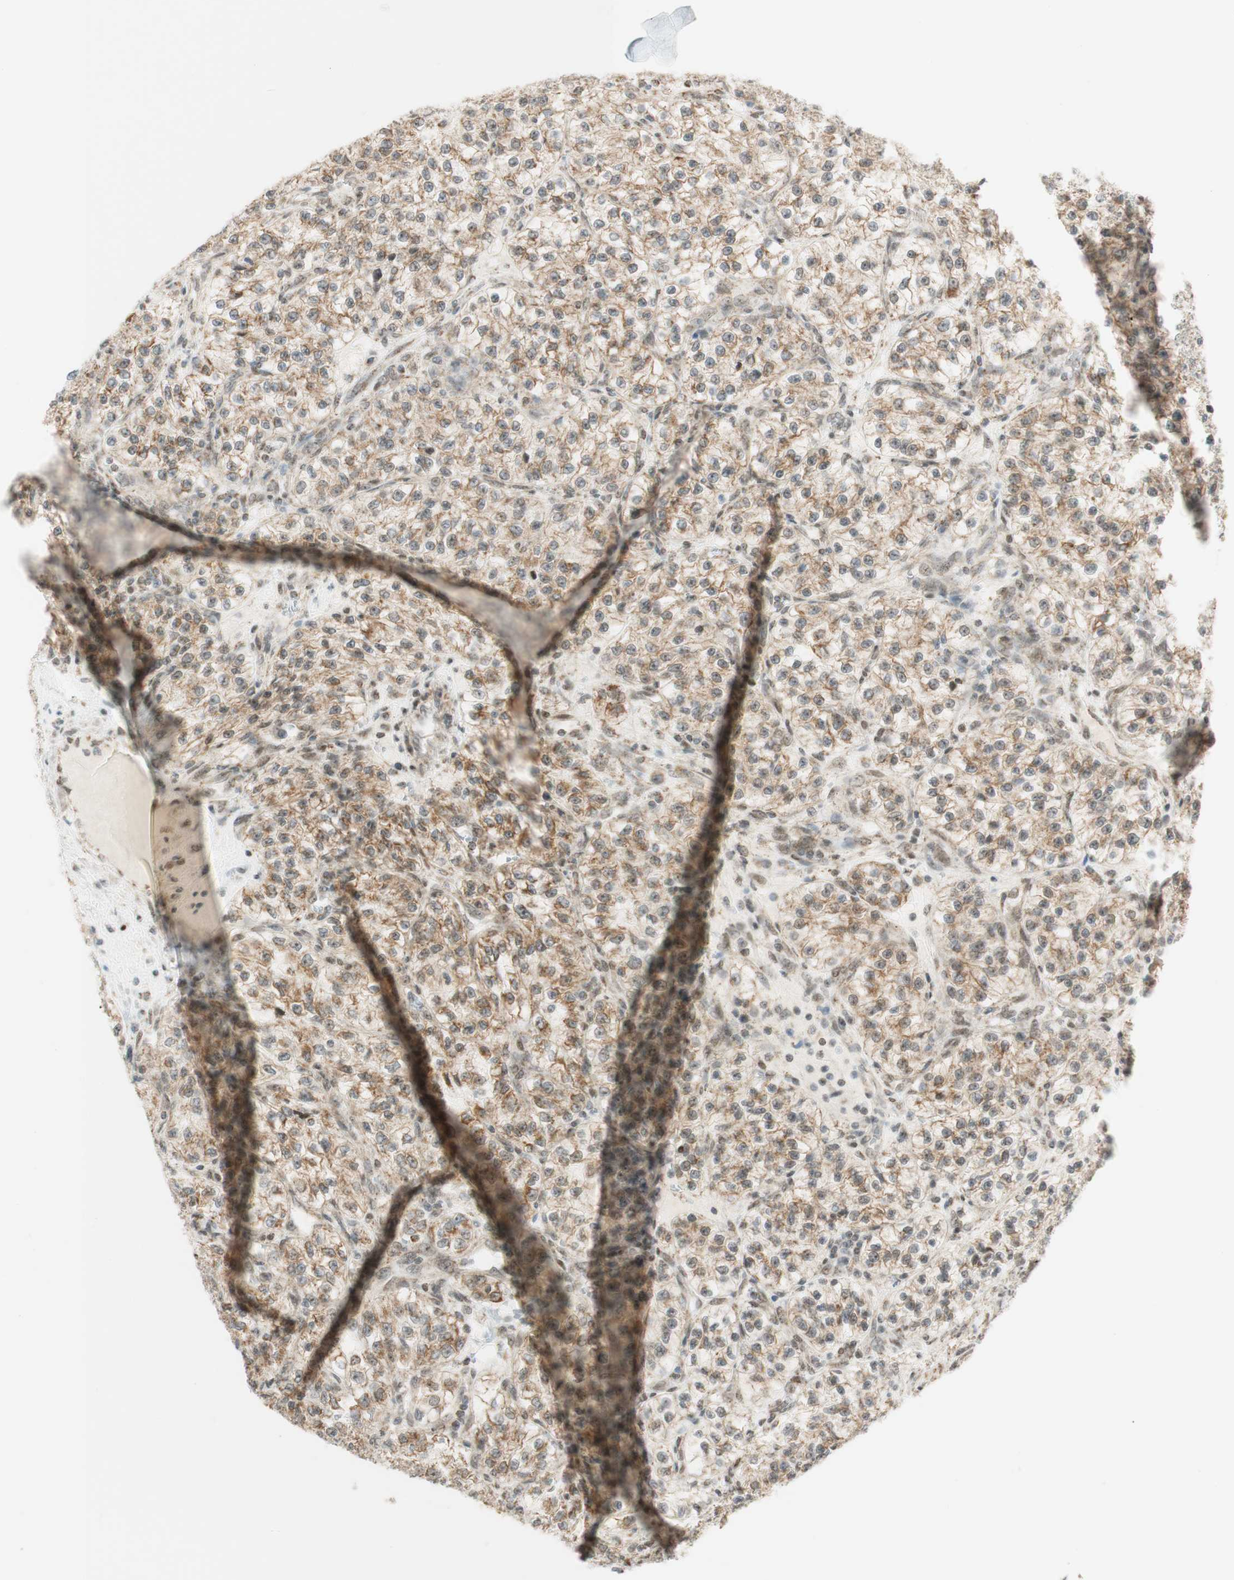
{"staining": {"intensity": "moderate", "quantity": ">75%", "location": "cytoplasmic/membranous"}, "tissue": "renal cancer", "cell_type": "Tumor cells", "image_type": "cancer", "snomed": [{"axis": "morphology", "description": "Adenocarcinoma, NOS"}, {"axis": "topography", "description": "Kidney"}], "caption": "Renal adenocarcinoma stained with a brown dye shows moderate cytoplasmic/membranous positive expression in approximately >75% of tumor cells.", "gene": "ZNF782", "patient": {"sex": "female", "age": 57}}